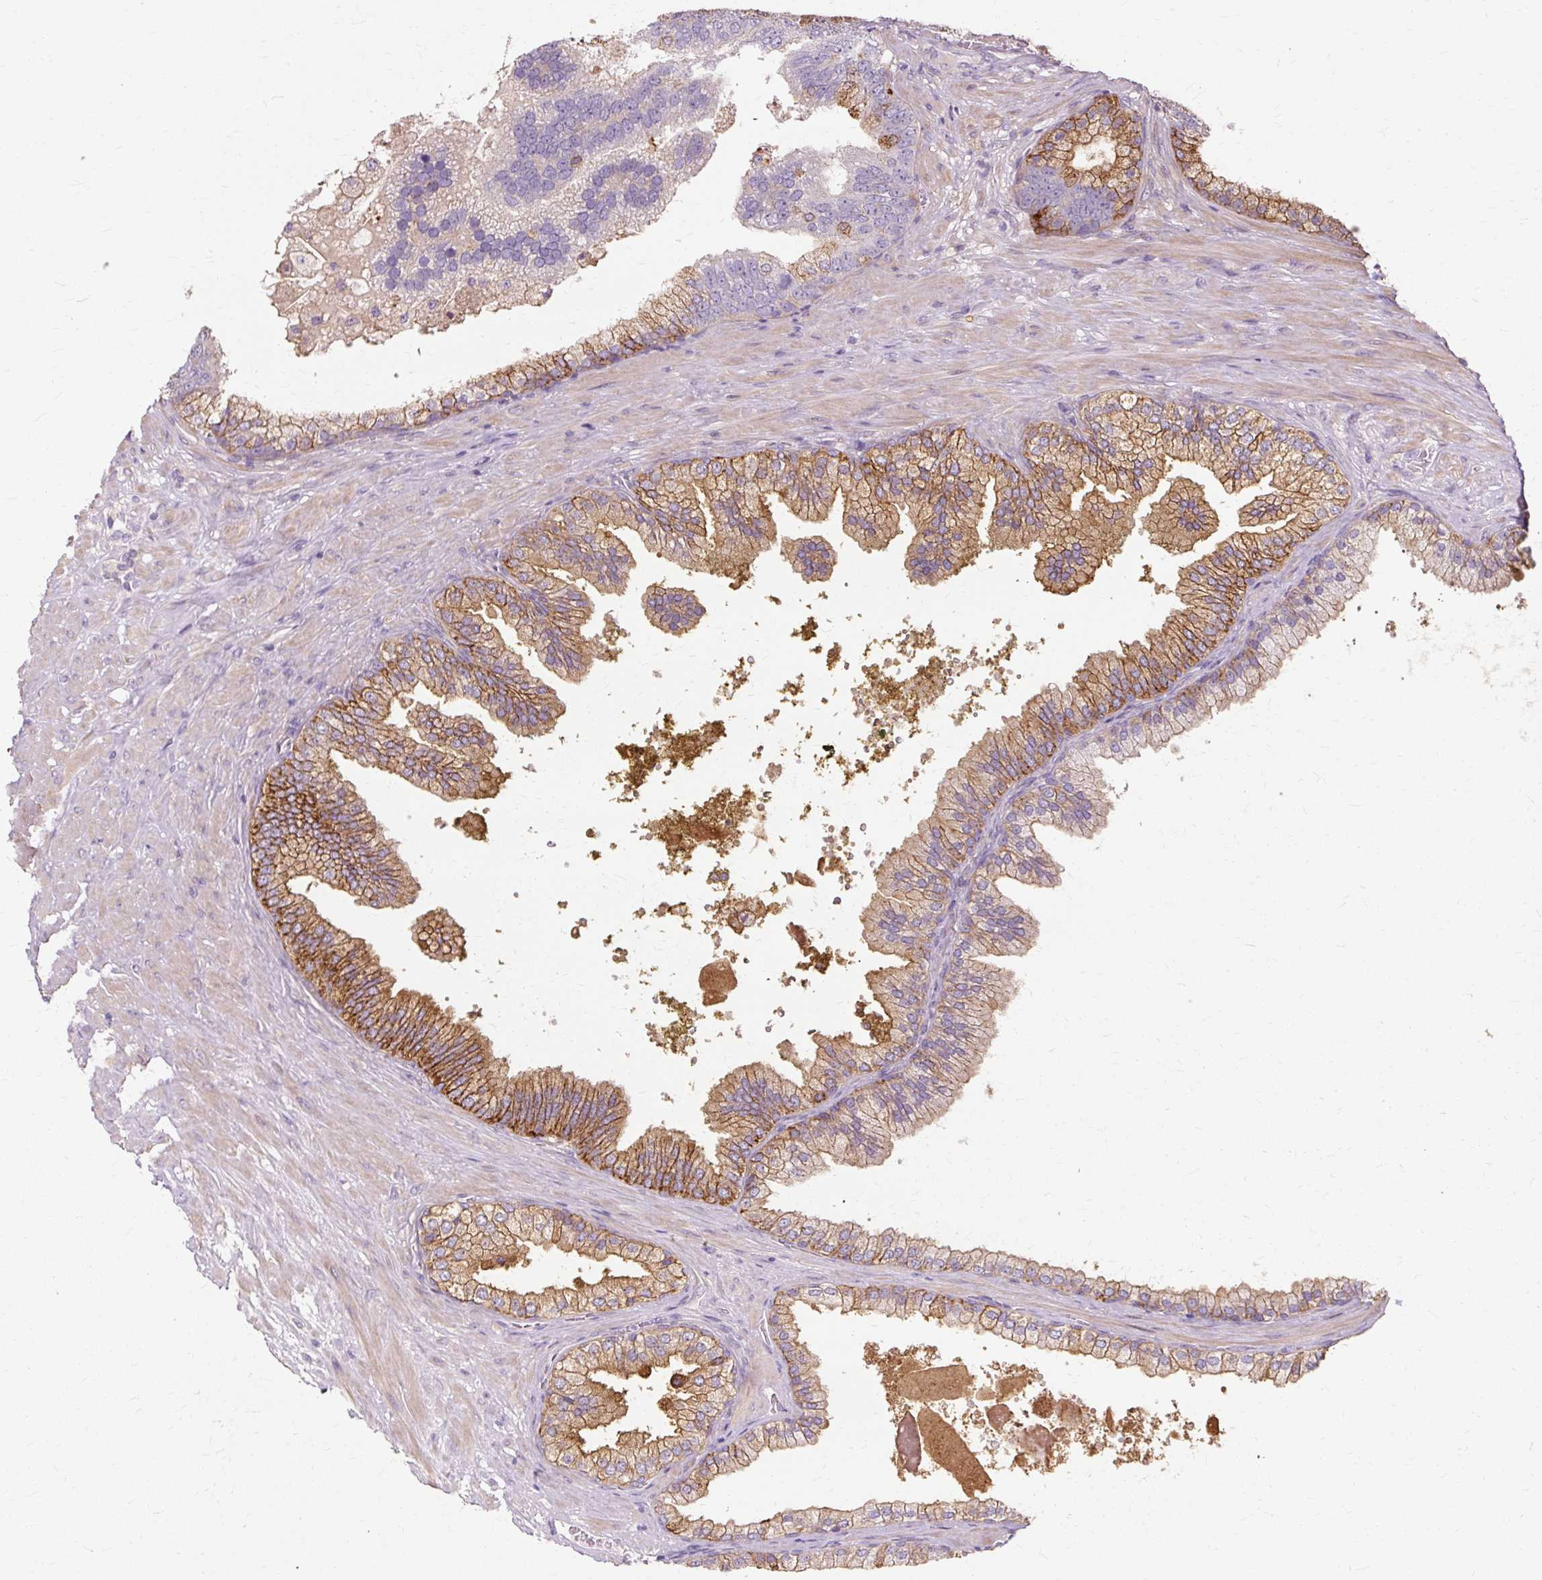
{"staining": {"intensity": "moderate", "quantity": ">75%", "location": "cytoplasmic/membranous"}, "tissue": "prostate cancer", "cell_type": "Tumor cells", "image_type": "cancer", "snomed": [{"axis": "morphology", "description": "Adenocarcinoma, High grade"}, {"axis": "topography", "description": "Prostate"}], "caption": "The immunohistochemical stain labels moderate cytoplasmic/membranous expression in tumor cells of prostate cancer (high-grade adenocarcinoma) tissue.", "gene": "TSPAN8", "patient": {"sex": "male", "age": 55}}